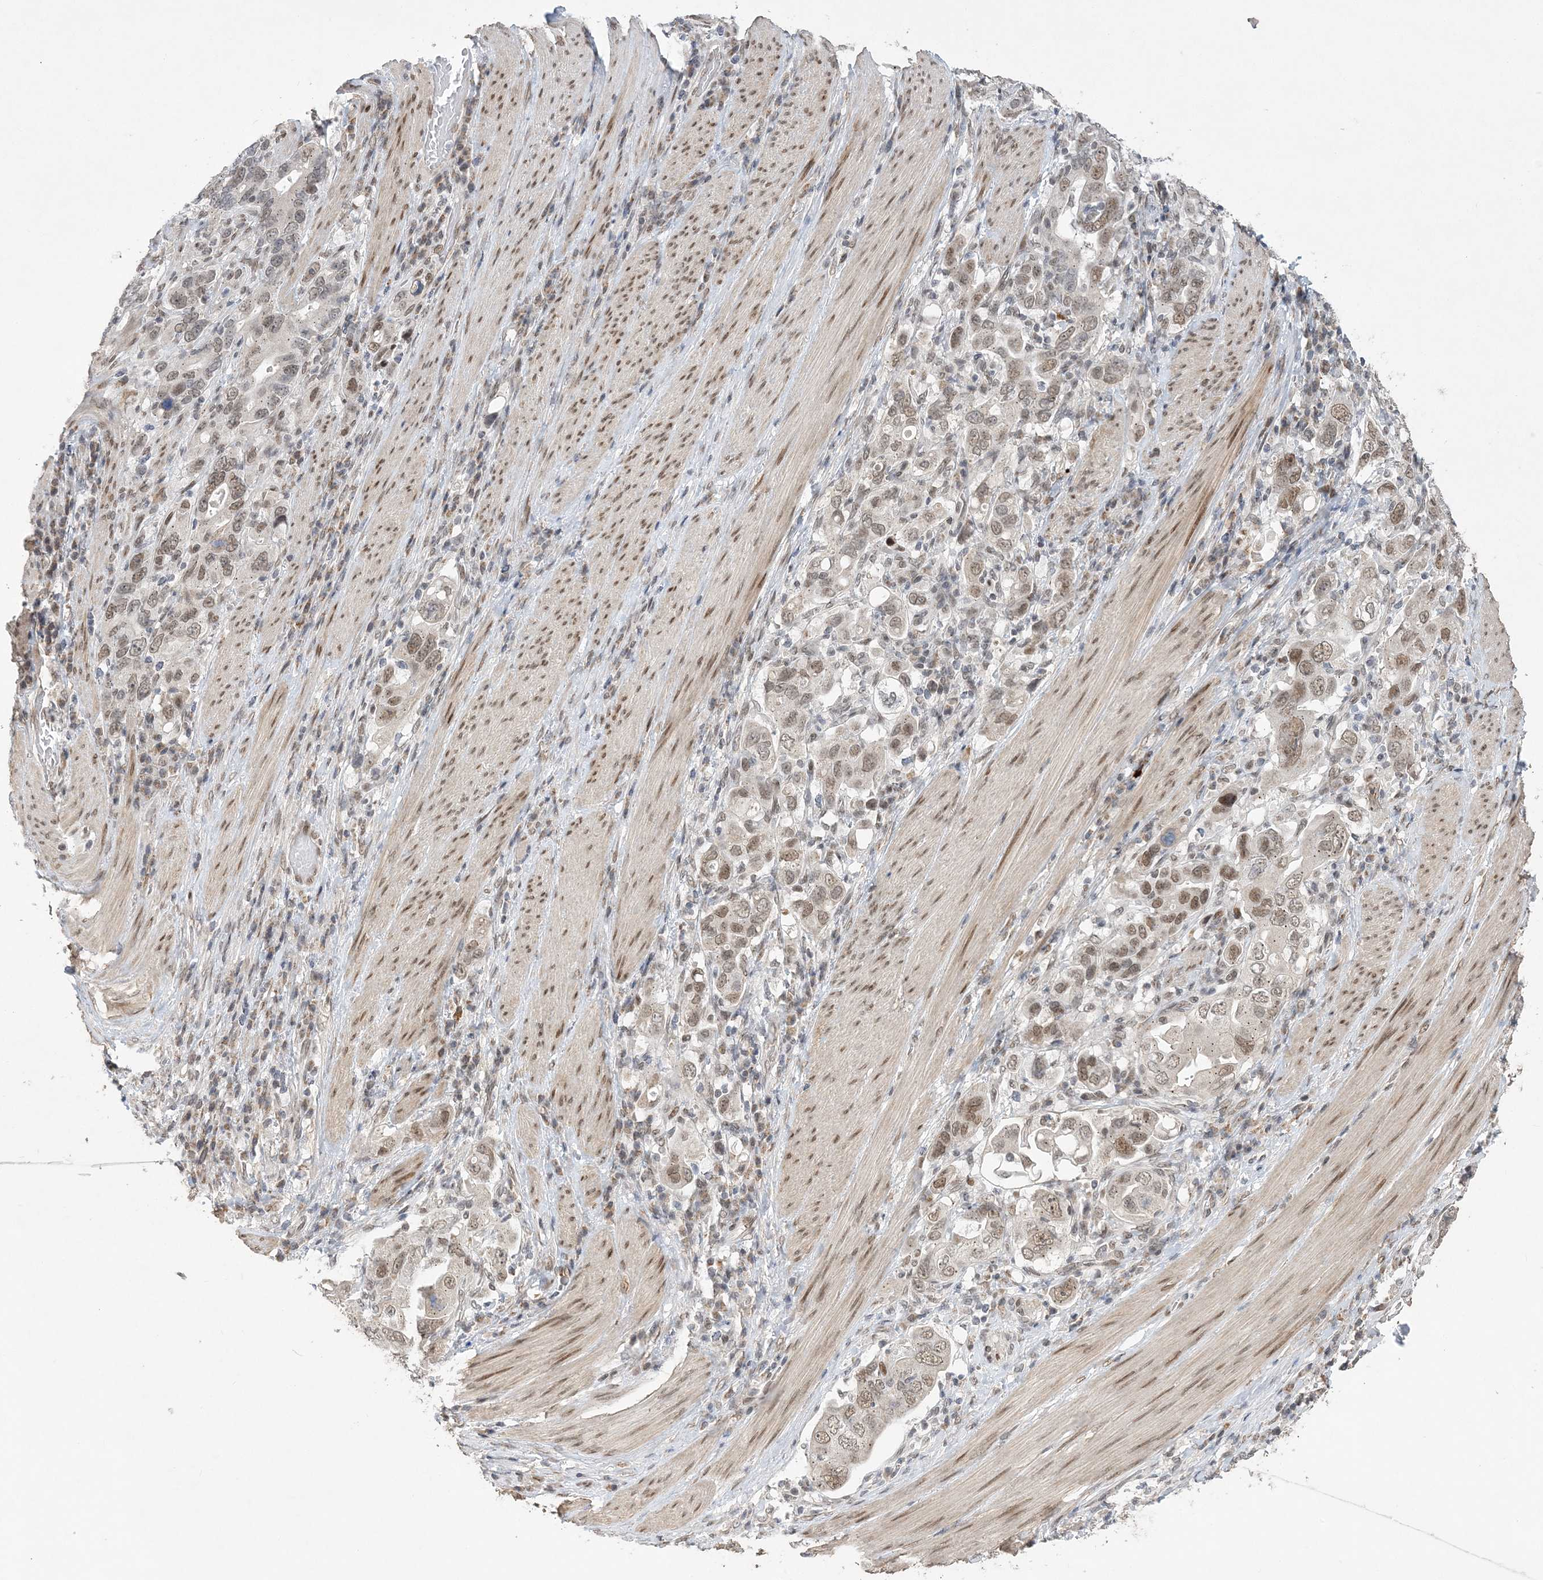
{"staining": {"intensity": "moderate", "quantity": "<25%", "location": "nuclear"}, "tissue": "stomach cancer", "cell_type": "Tumor cells", "image_type": "cancer", "snomed": [{"axis": "morphology", "description": "Adenocarcinoma, NOS"}, {"axis": "topography", "description": "Stomach, upper"}], "caption": "Human stomach adenocarcinoma stained for a protein (brown) displays moderate nuclear positive positivity in about <25% of tumor cells.", "gene": "WAC", "patient": {"sex": "male", "age": 62}}